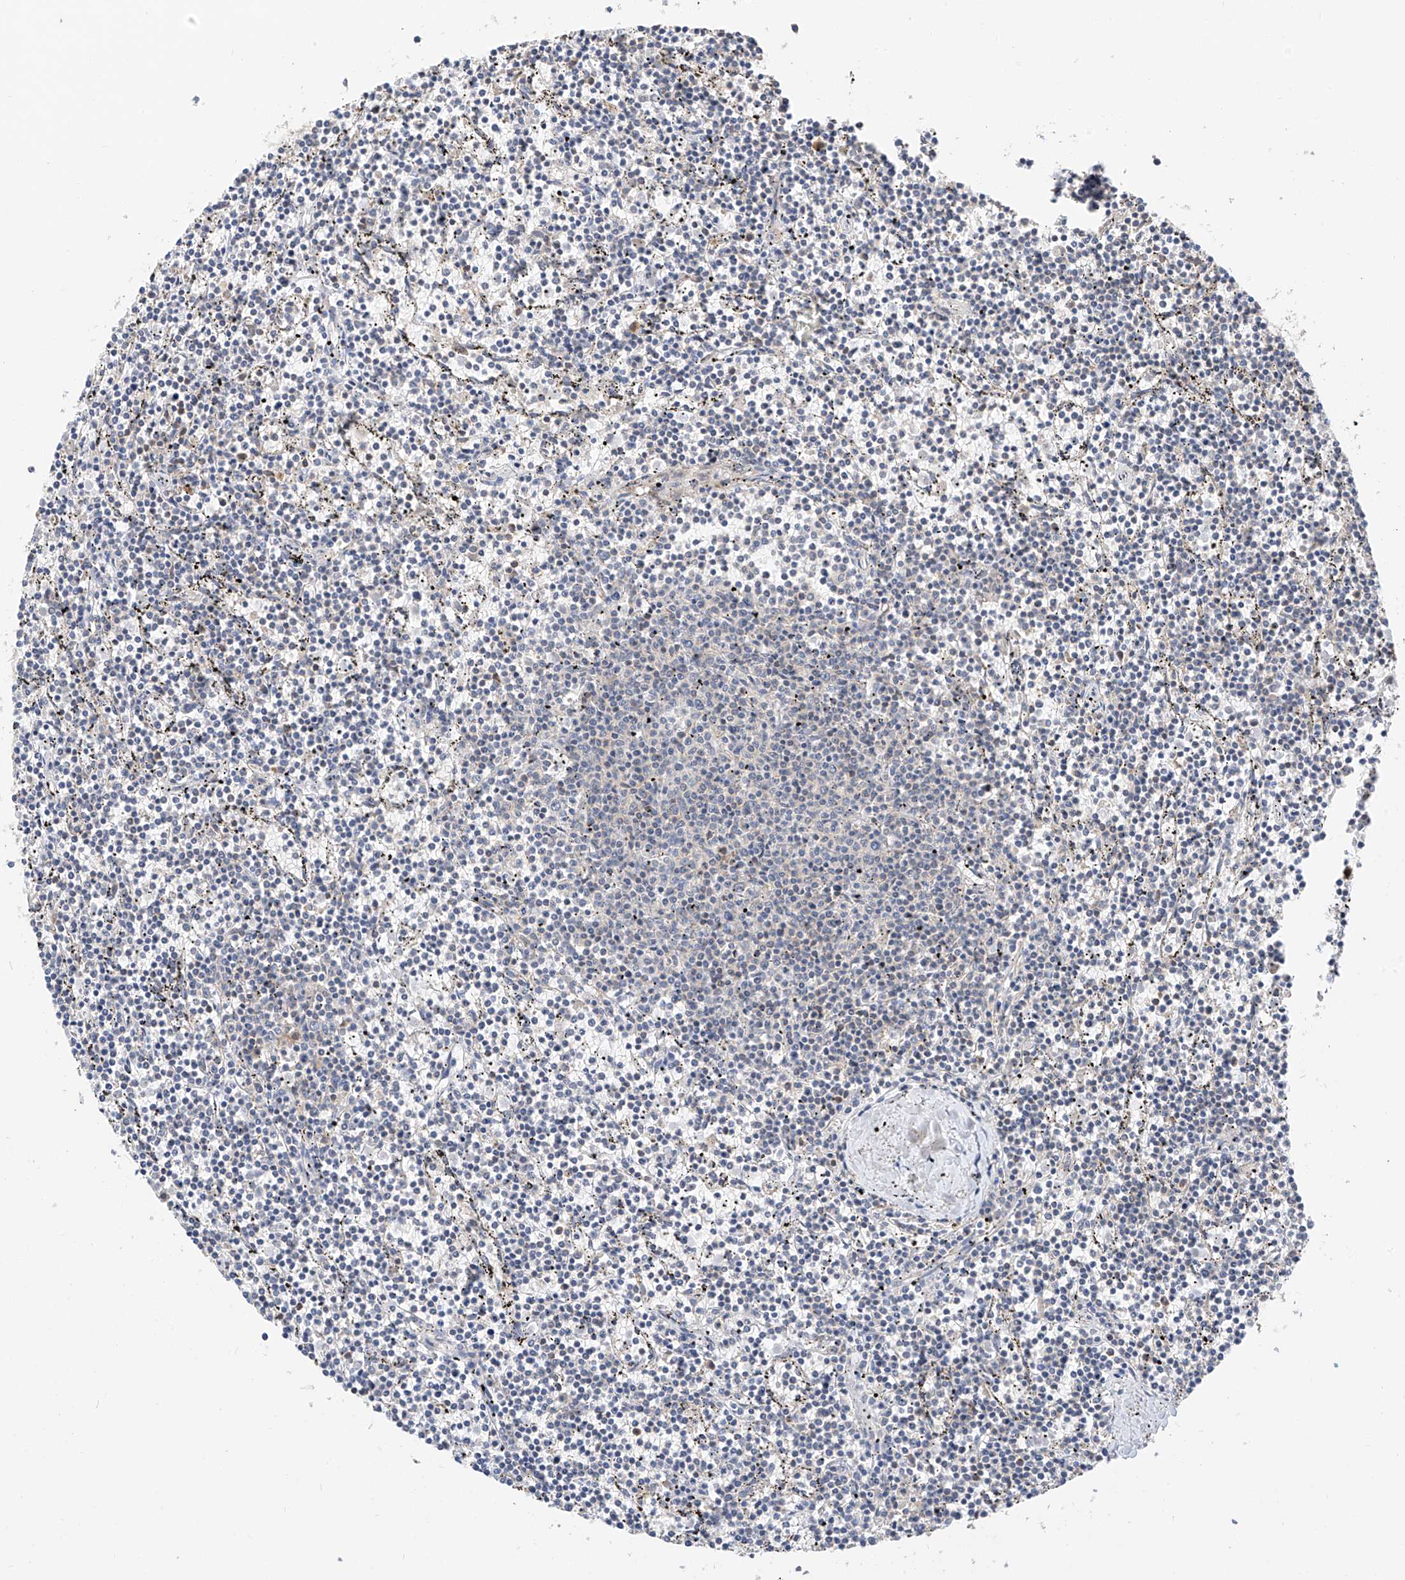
{"staining": {"intensity": "negative", "quantity": "none", "location": "none"}, "tissue": "lymphoma", "cell_type": "Tumor cells", "image_type": "cancer", "snomed": [{"axis": "morphology", "description": "Malignant lymphoma, non-Hodgkin's type, Low grade"}, {"axis": "topography", "description": "Spleen"}], "caption": "Immunohistochemical staining of human malignant lymphoma, non-Hodgkin's type (low-grade) exhibits no significant expression in tumor cells.", "gene": "PPA2", "patient": {"sex": "female", "age": 50}}